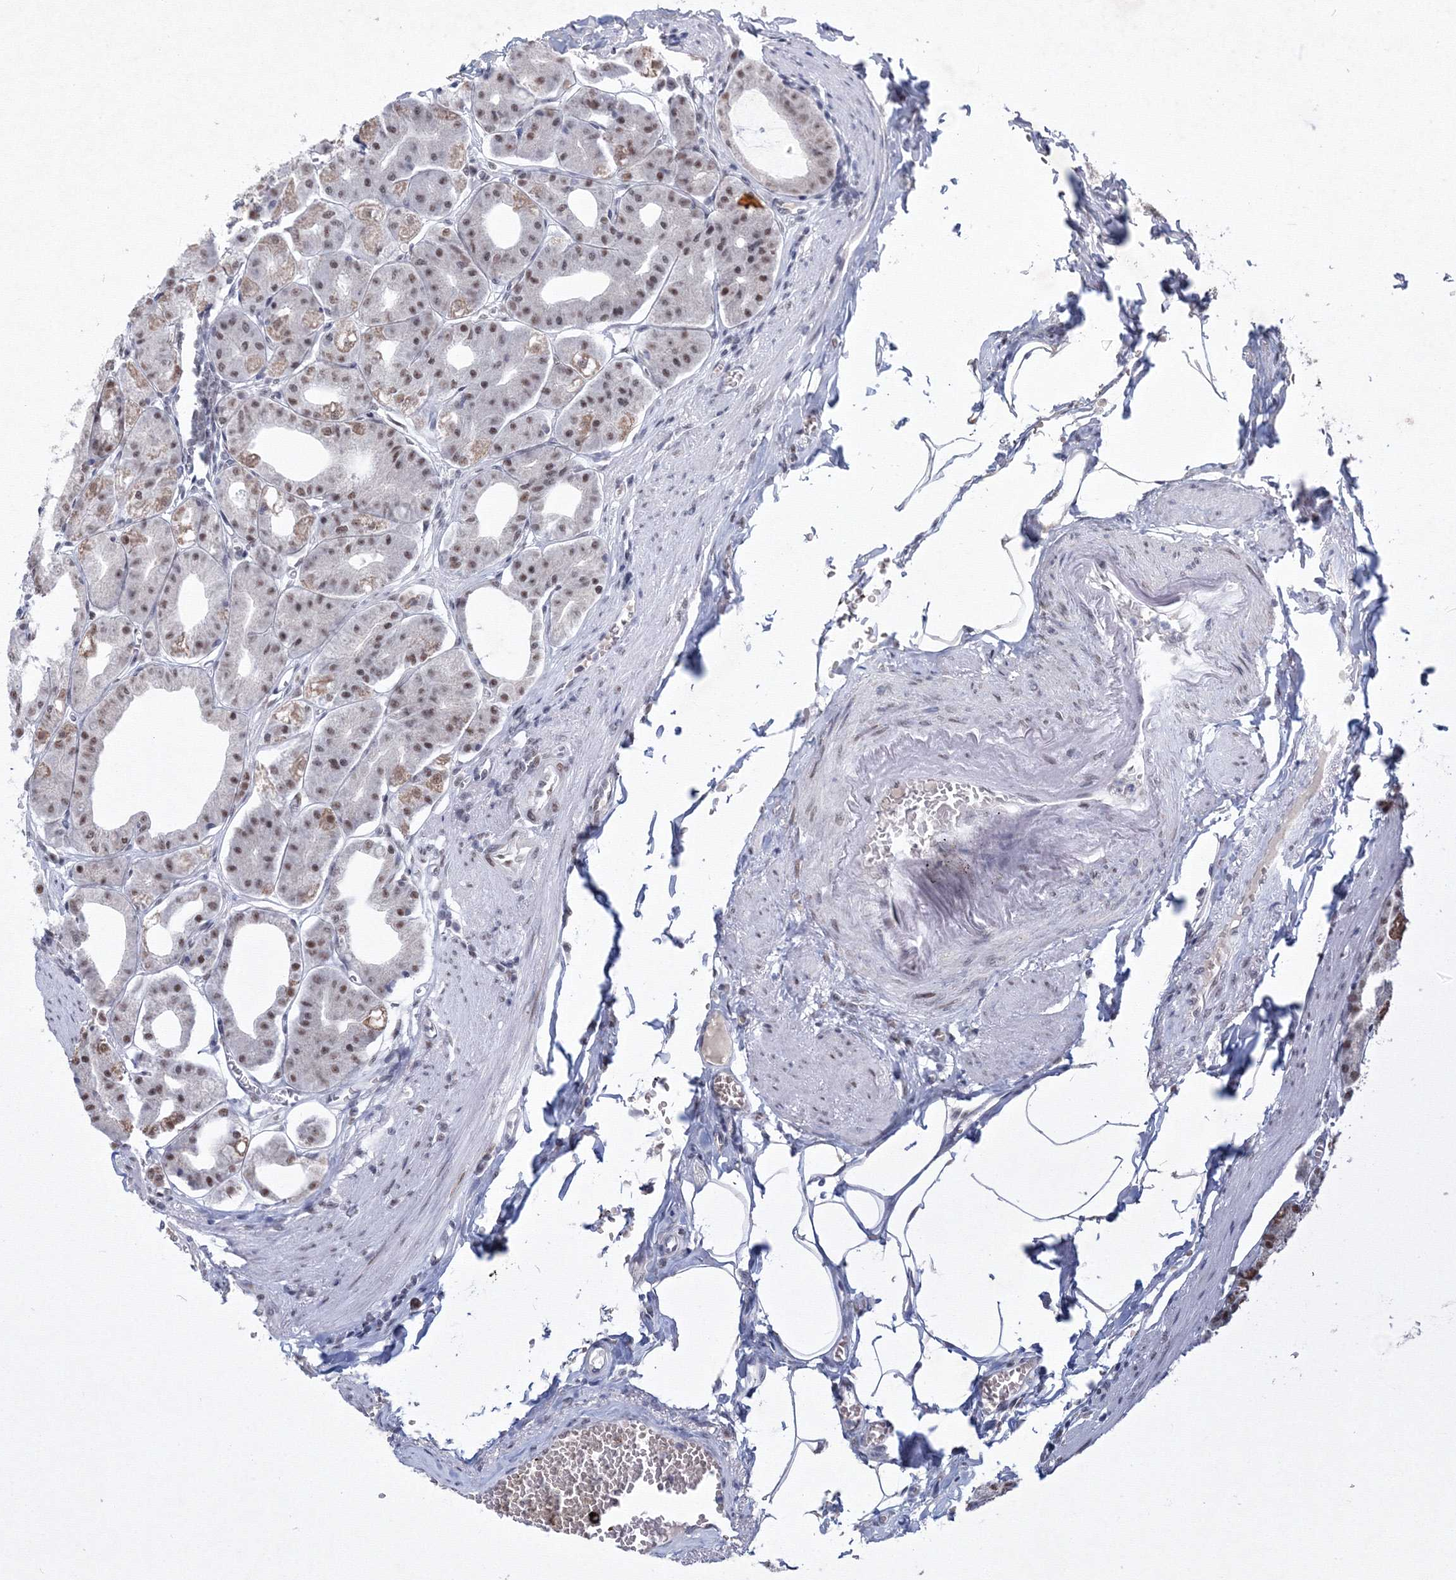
{"staining": {"intensity": "moderate", "quantity": ">75%", "location": "nuclear"}, "tissue": "stomach", "cell_type": "Glandular cells", "image_type": "normal", "snomed": [{"axis": "morphology", "description": "Normal tissue, NOS"}, {"axis": "topography", "description": "Stomach, lower"}], "caption": "High-power microscopy captured an immunohistochemistry (IHC) photomicrograph of benign stomach, revealing moderate nuclear staining in approximately >75% of glandular cells. (brown staining indicates protein expression, while blue staining denotes nuclei).", "gene": "SF3B6", "patient": {"sex": "male", "age": 71}}